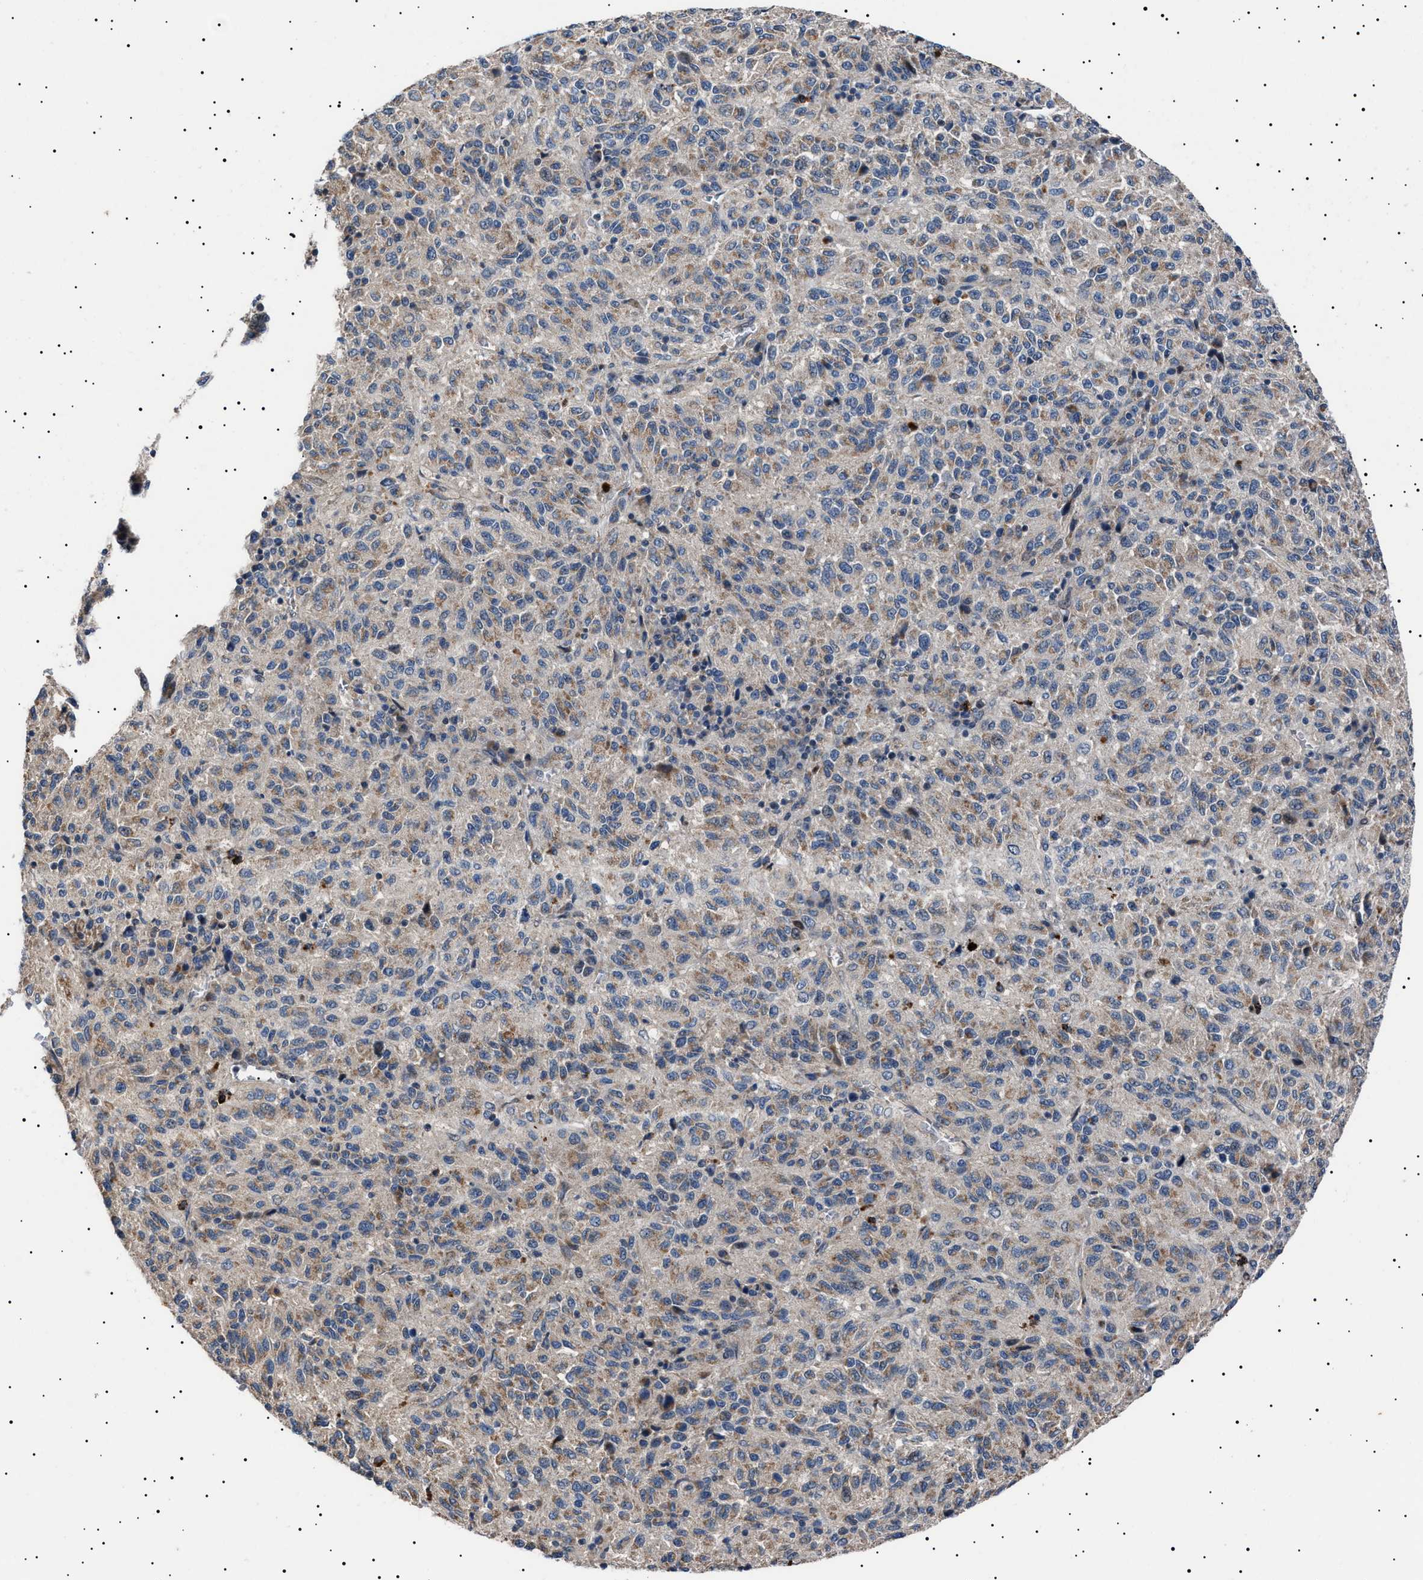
{"staining": {"intensity": "weak", "quantity": "25%-75%", "location": "cytoplasmic/membranous"}, "tissue": "melanoma", "cell_type": "Tumor cells", "image_type": "cancer", "snomed": [{"axis": "morphology", "description": "Malignant melanoma, Metastatic site"}, {"axis": "topography", "description": "Lung"}], "caption": "Malignant melanoma (metastatic site) tissue exhibits weak cytoplasmic/membranous positivity in approximately 25%-75% of tumor cells", "gene": "PTRH1", "patient": {"sex": "male", "age": 64}}